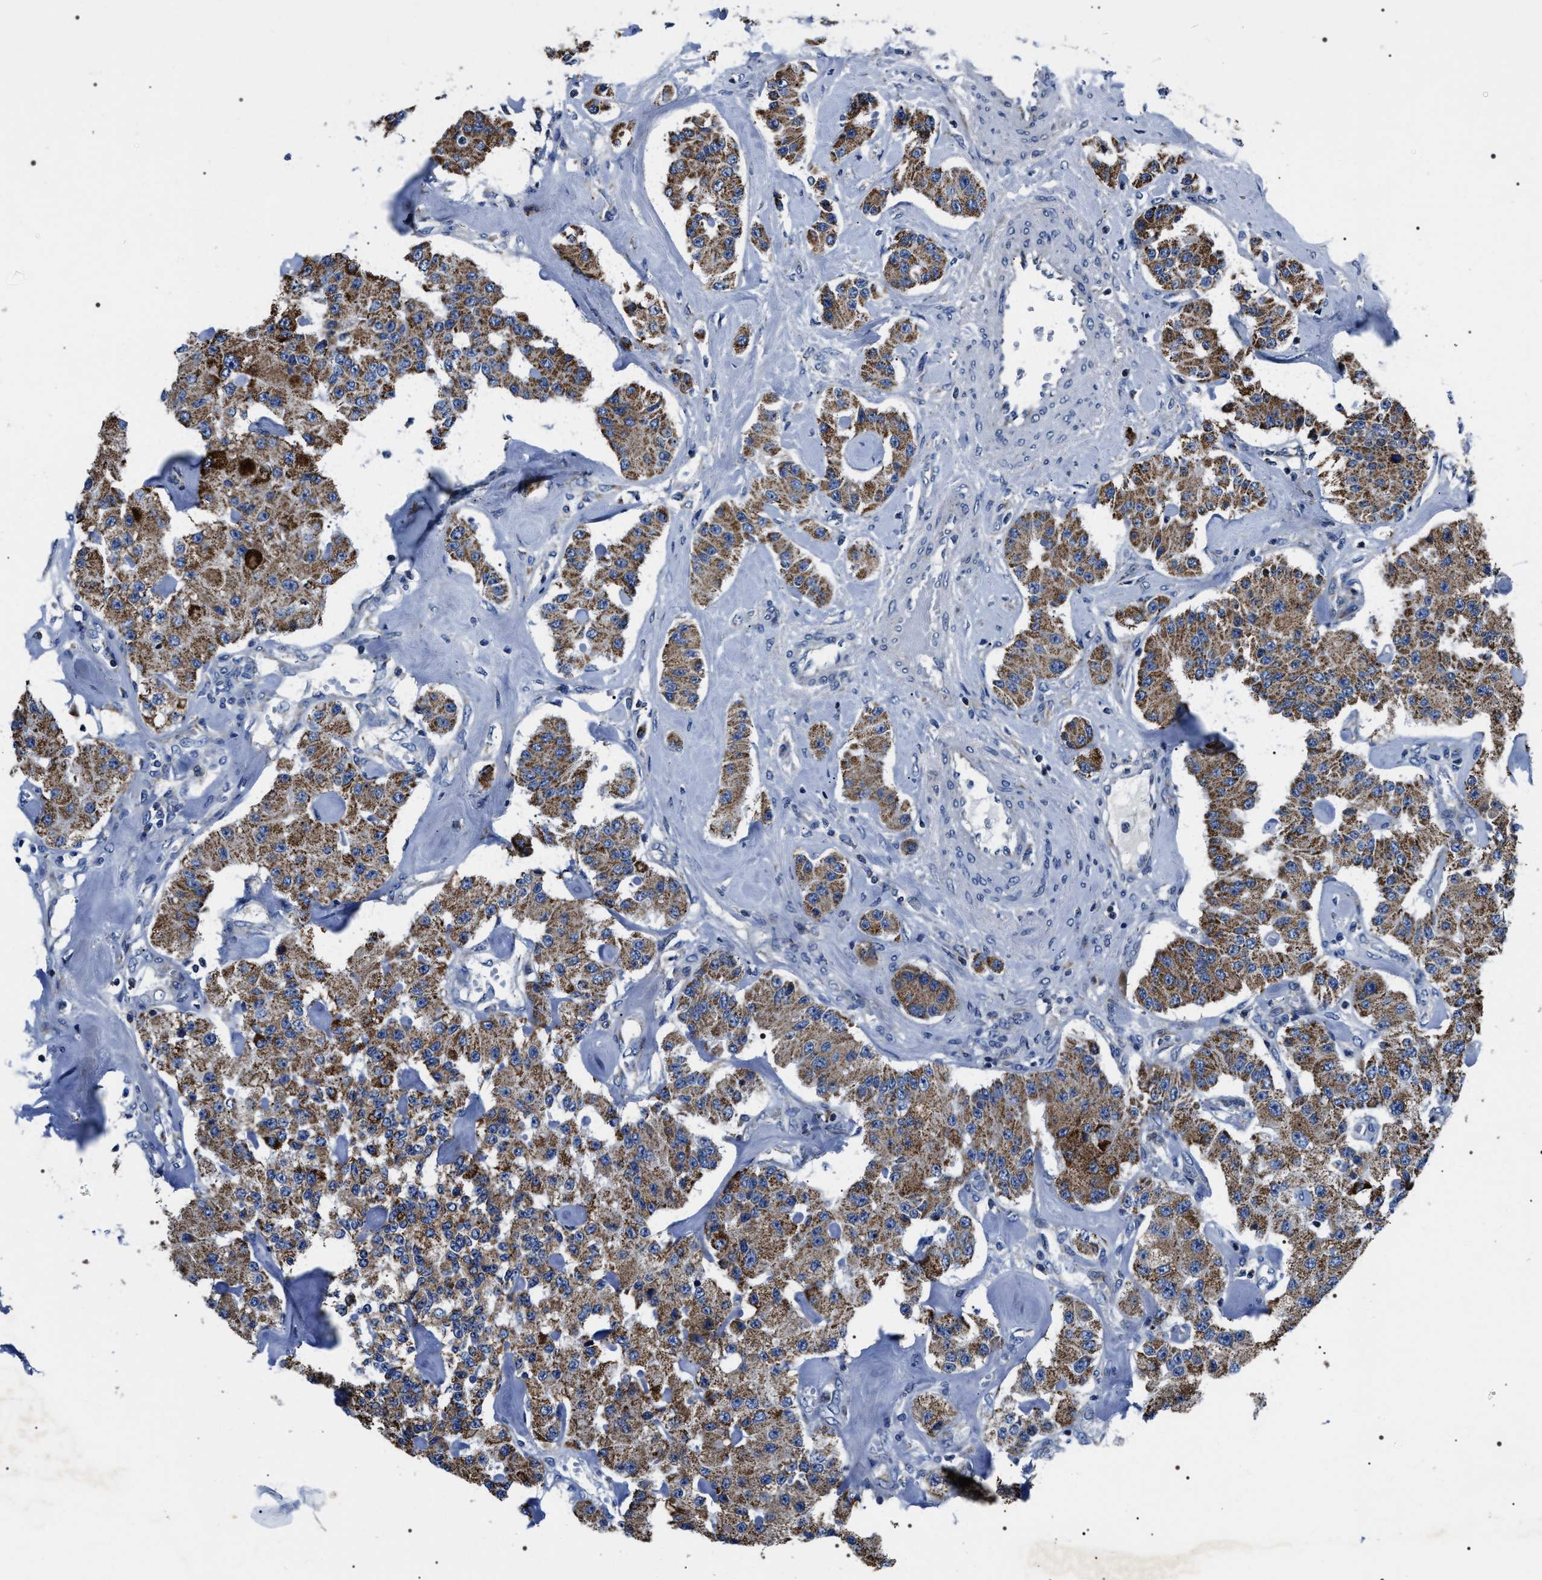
{"staining": {"intensity": "moderate", "quantity": ">75%", "location": "cytoplasmic/membranous"}, "tissue": "carcinoid", "cell_type": "Tumor cells", "image_type": "cancer", "snomed": [{"axis": "morphology", "description": "Carcinoid, malignant, NOS"}, {"axis": "topography", "description": "Pancreas"}], "caption": "This is an image of immunohistochemistry staining of carcinoid, which shows moderate expression in the cytoplasmic/membranous of tumor cells.", "gene": "NTMT1", "patient": {"sex": "male", "age": 41}}